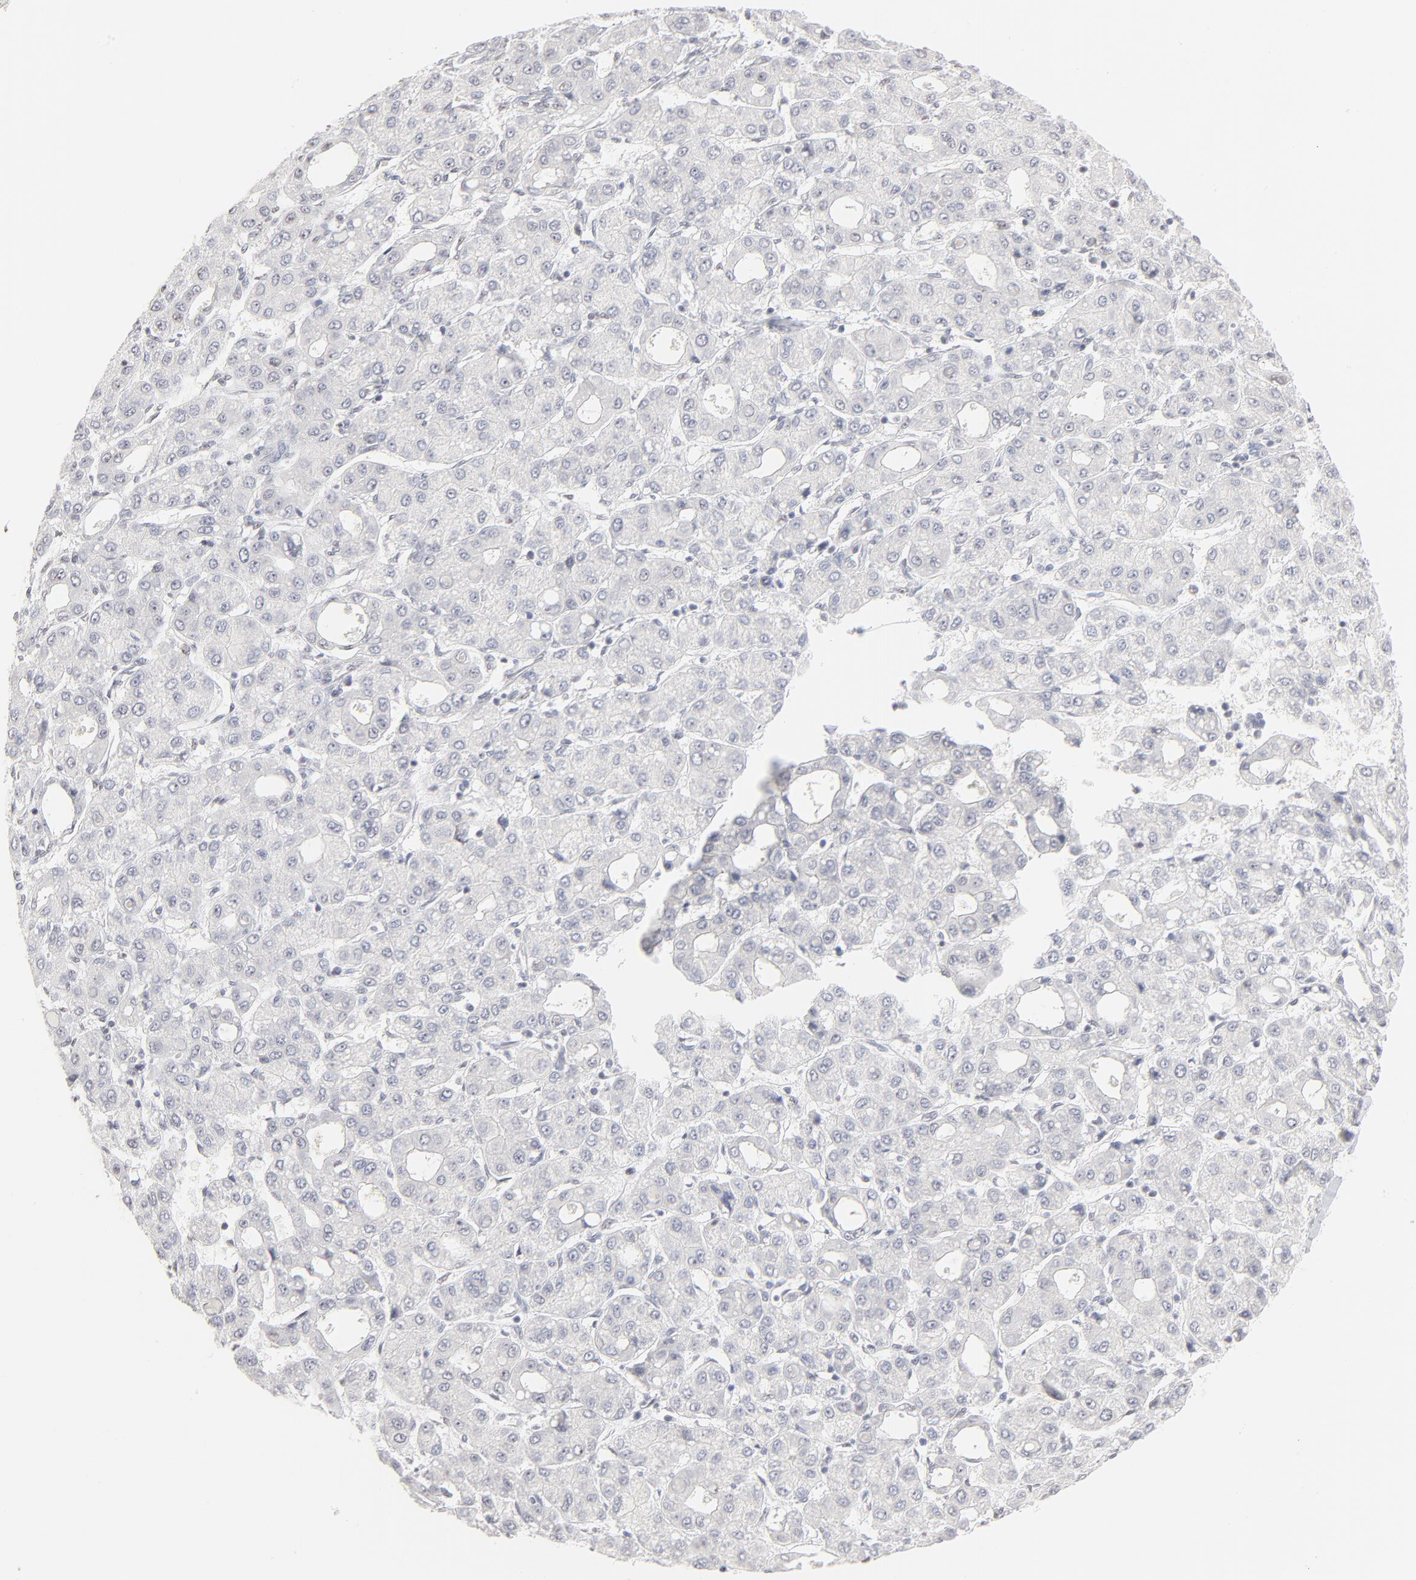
{"staining": {"intensity": "negative", "quantity": "none", "location": "none"}, "tissue": "liver cancer", "cell_type": "Tumor cells", "image_type": "cancer", "snomed": [{"axis": "morphology", "description": "Carcinoma, Hepatocellular, NOS"}, {"axis": "topography", "description": "Liver"}], "caption": "Immunohistochemistry image of neoplastic tissue: human liver cancer stained with DAB (3,3'-diaminobenzidine) demonstrates no significant protein expression in tumor cells.", "gene": "NFIL3", "patient": {"sex": "male", "age": 69}}